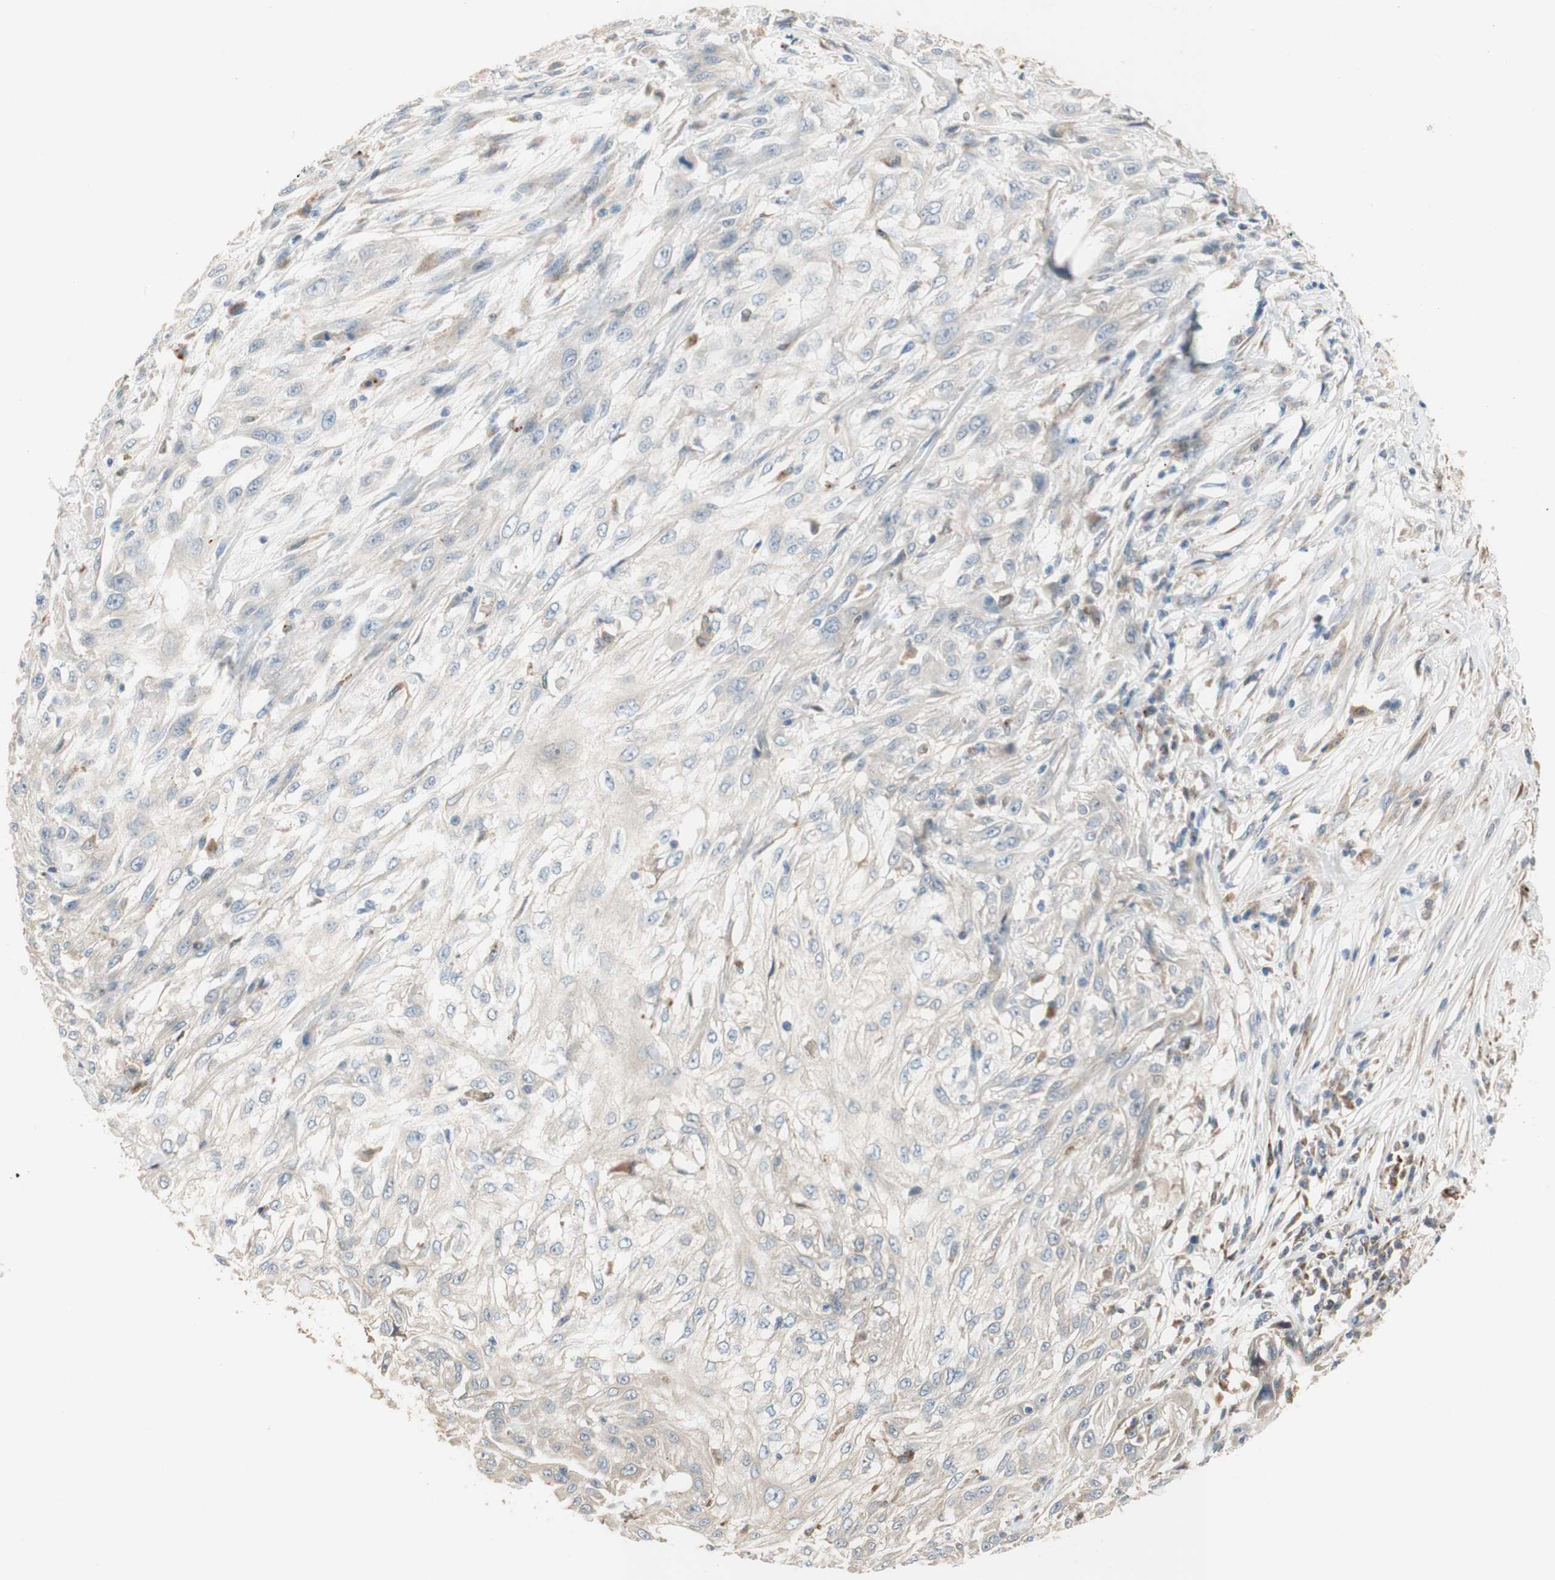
{"staining": {"intensity": "weak", "quantity": "<25%", "location": "cytoplasmic/membranous"}, "tissue": "skin cancer", "cell_type": "Tumor cells", "image_type": "cancer", "snomed": [{"axis": "morphology", "description": "Squamous cell carcinoma, NOS"}, {"axis": "topography", "description": "Skin"}], "caption": "Micrograph shows no significant protein staining in tumor cells of squamous cell carcinoma (skin).", "gene": "PTPN21", "patient": {"sex": "male", "age": 75}}